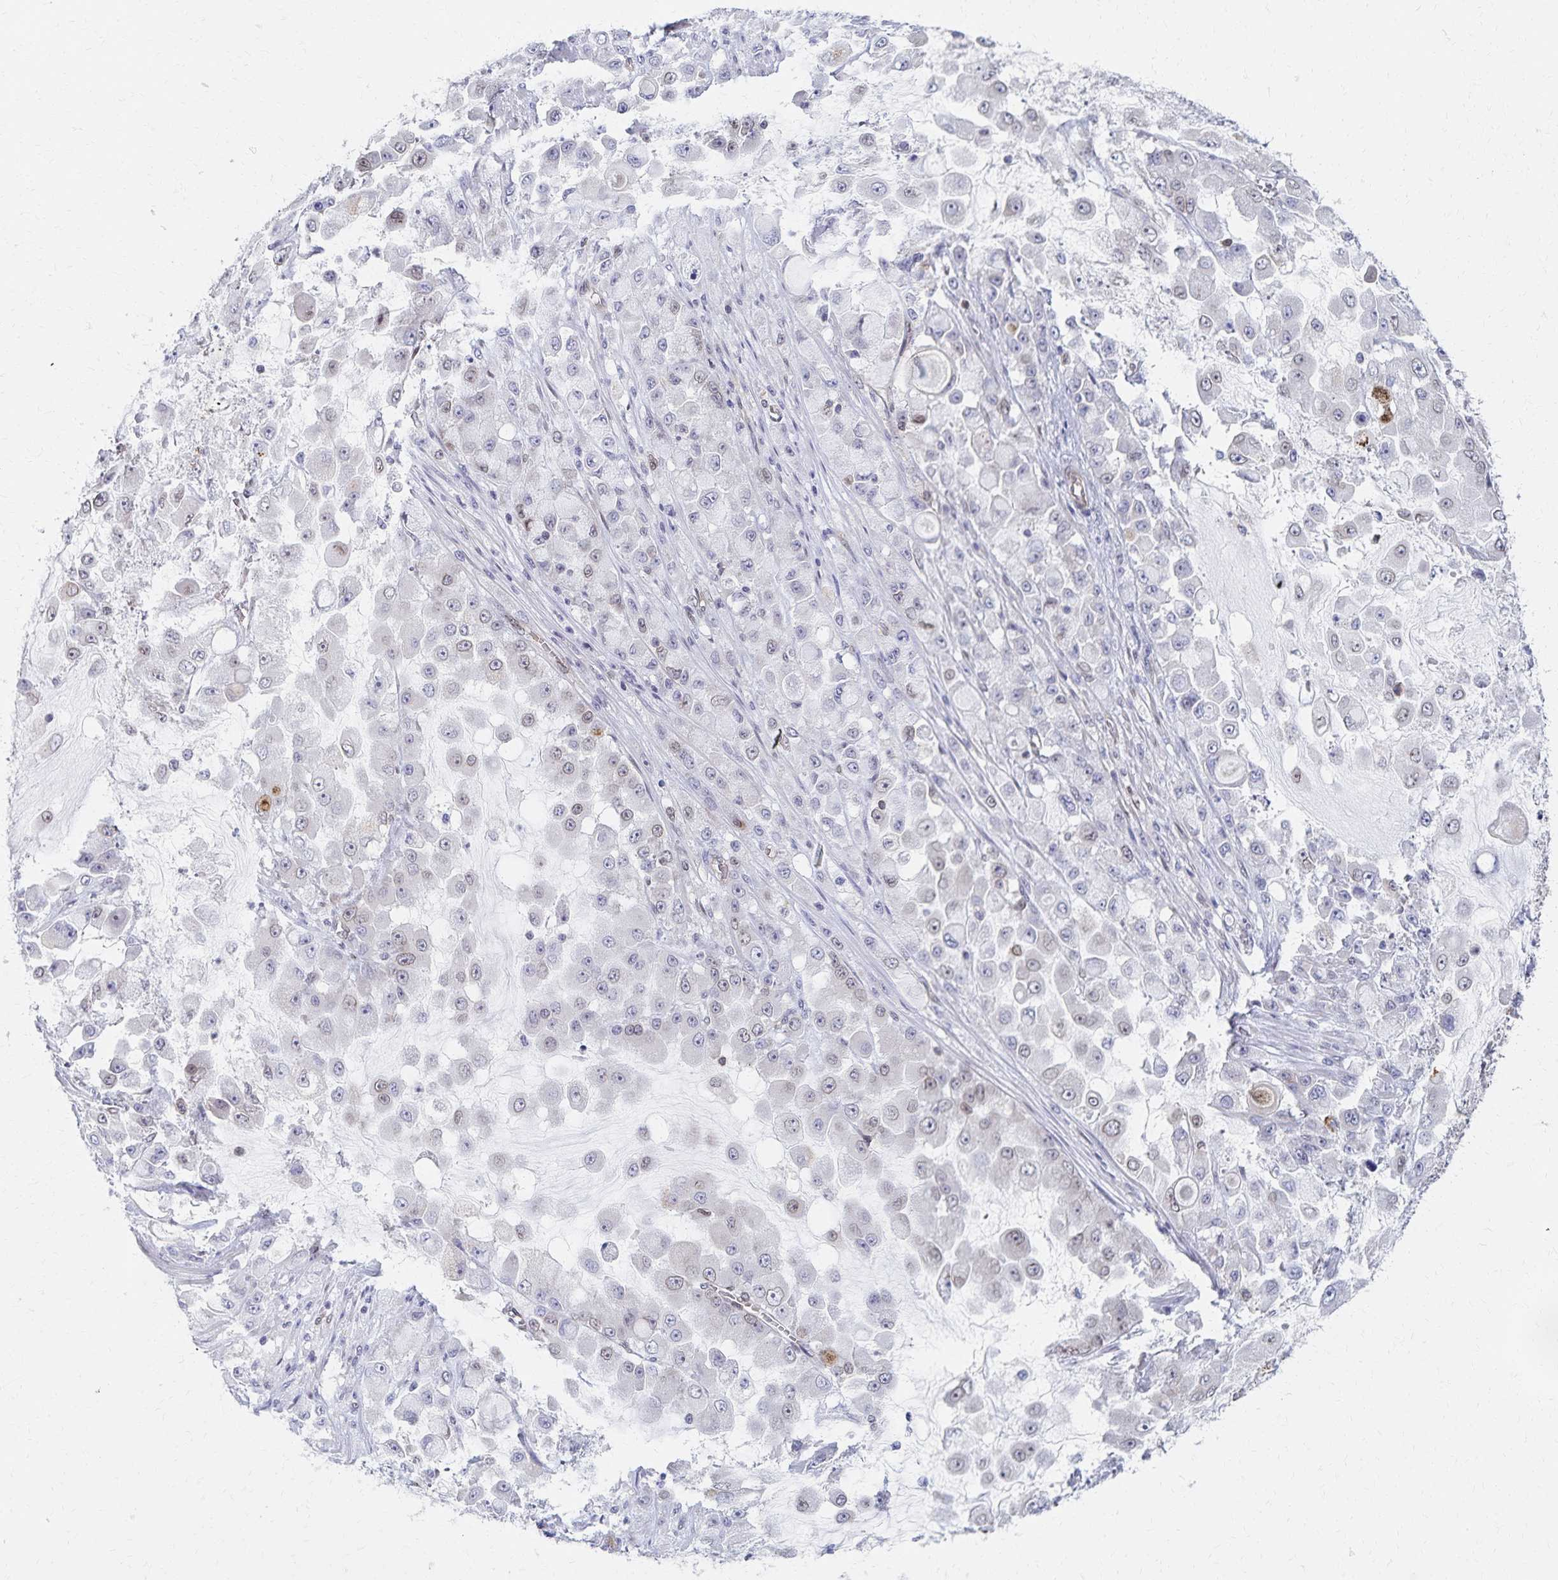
{"staining": {"intensity": "moderate", "quantity": "<25%", "location": "cytoplasmic/membranous,nuclear"}, "tissue": "stomach cancer", "cell_type": "Tumor cells", "image_type": "cancer", "snomed": [{"axis": "morphology", "description": "Adenocarcinoma, NOS"}, {"axis": "topography", "description": "Stomach"}], "caption": "A brown stain shows moderate cytoplasmic/membranous and nuclear expression of a protein in stomach adenocarcinoma tumor cells. Using DAB (brown) and hematoxylin (blue) stains, captured at high magnification using brightfield microscopy.", "gene": "RAB9B", "patient": {"sex": "female", "age": 76}}